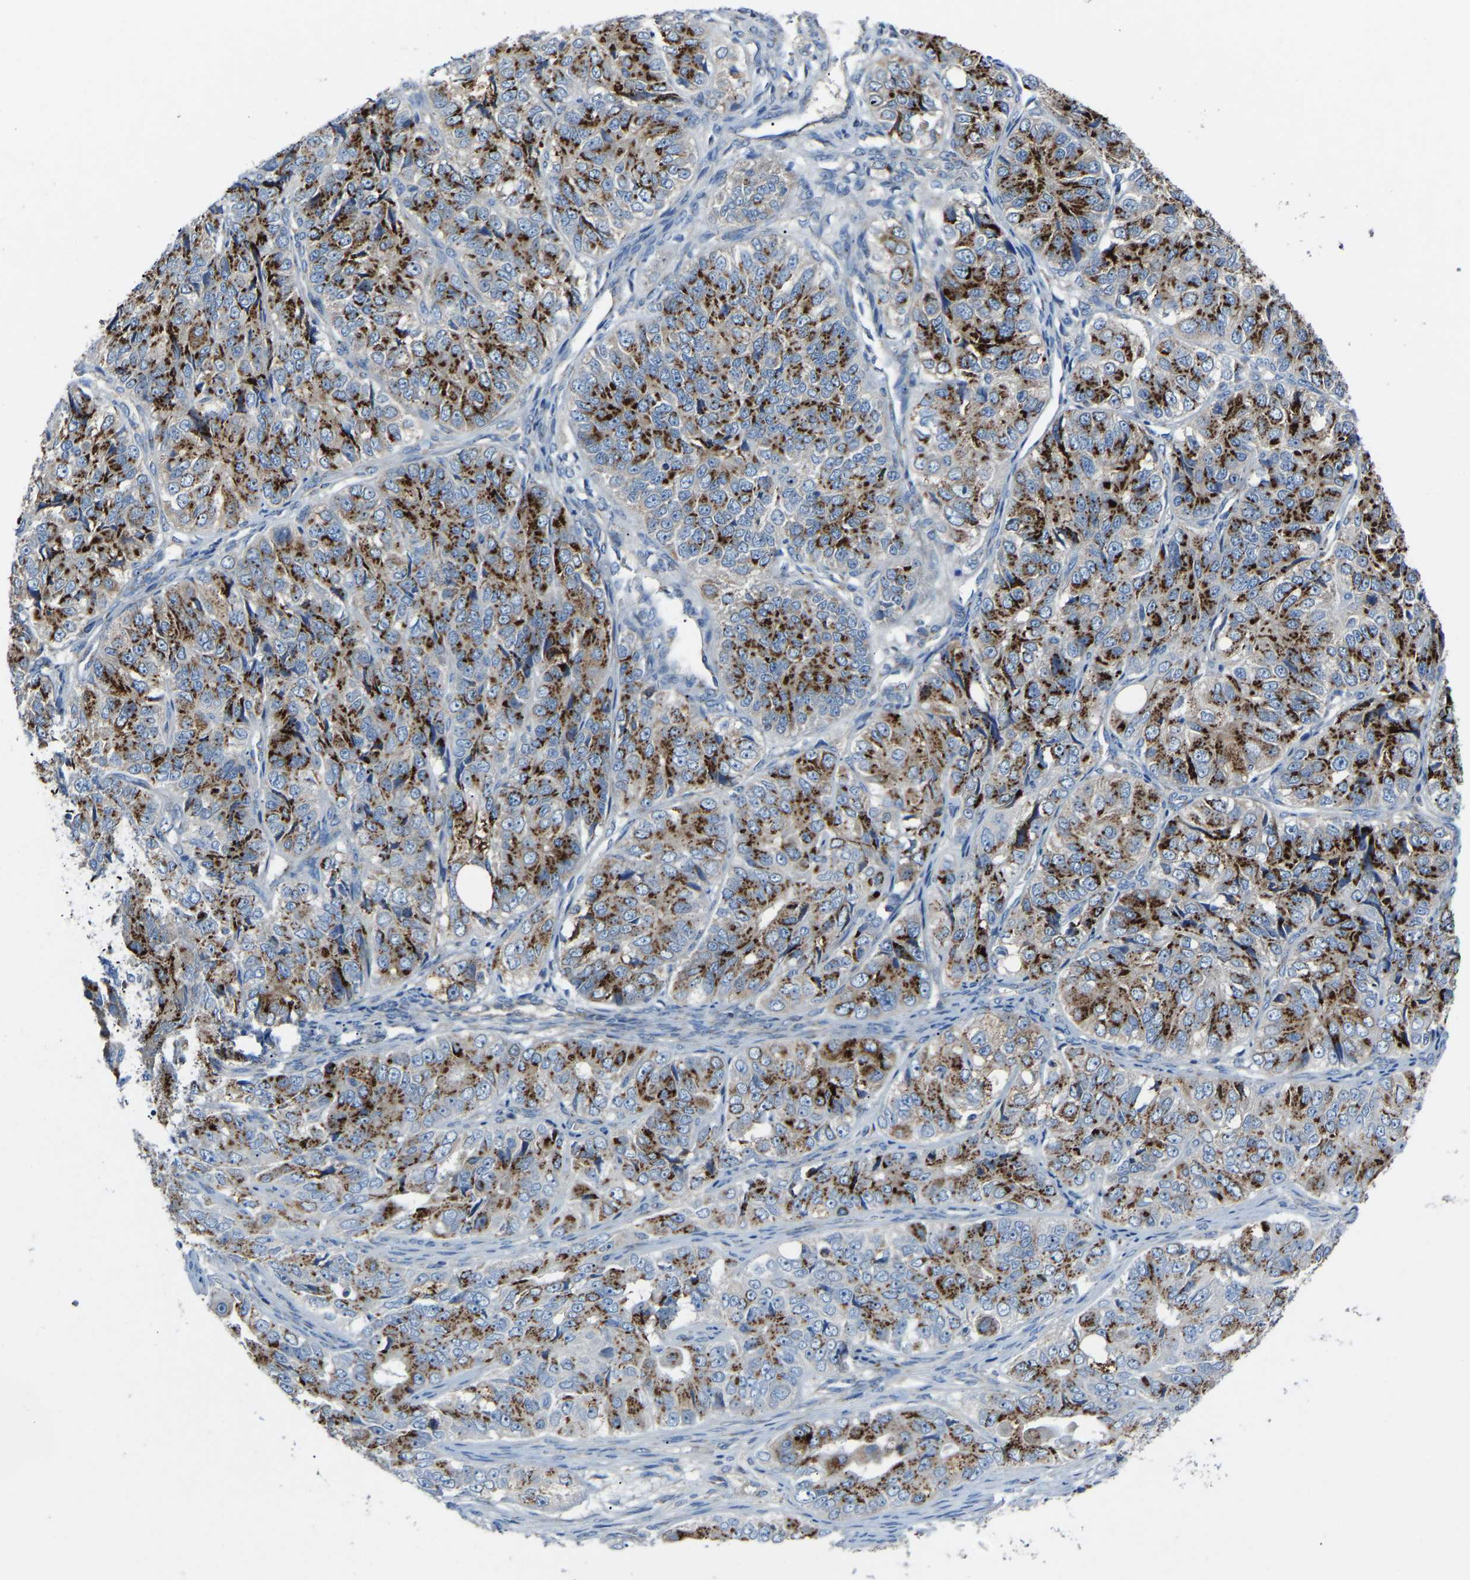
{"staining": {"intensity": "strong", "quantity": ">75%", "location": "cytoplasmic/membranous"}, "tissue": "ovarian cancer", "cell_type": "Tumor cells", "image_type": "cancer", "snomed": [{"axis": "morphology", "description": "Carcinoma, endometroid"}, {"axis": "topography", "description": "Ovary"}], "caption": "Ovarian endometroid carcinoma stained for a protein reveals strong cytoplasmic/membranous positivity in tumor cells.", "gene": "CANT1", "patient": {"sex": "female", "age": 51}}